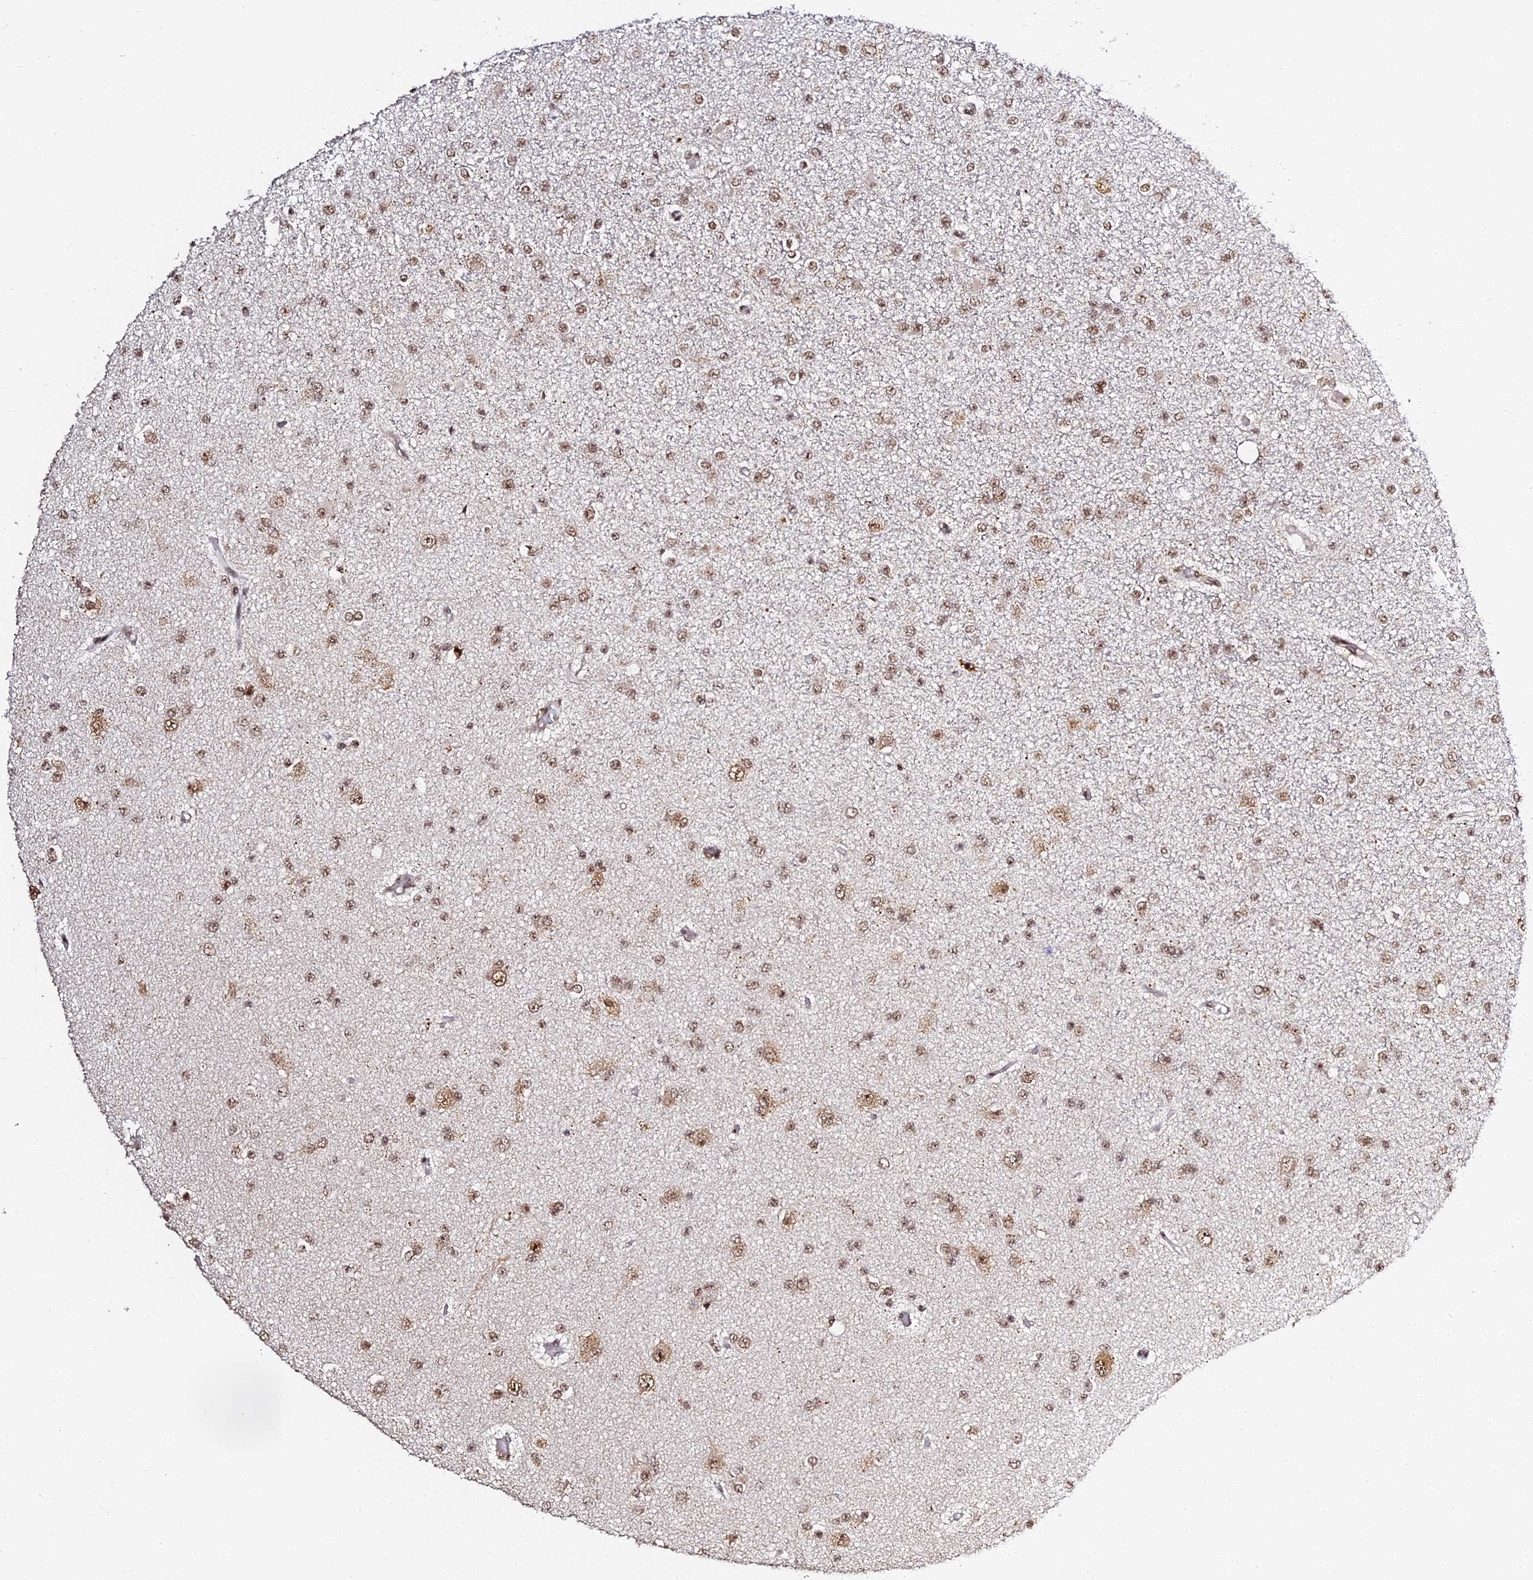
{"staining": {"intensity": "moderate", "quantity": ">75%", "location": "nuclear"}, "tissue": "glioma", "cell_type": "Tumor cells", "image_type": "cancer", "snomed": [{"axis": "morphology", "description": "Glioma, malignant, Low grade"}, {"axis": "topography", "description": "Brain"}], "caption": "Immunohistochemistry of glioma reveals medium levels of moderate nuclear staining in approximately >75% of tumor cells.", "gene": "MCRS1", "patient": {"sex": "female", "age": 22}}